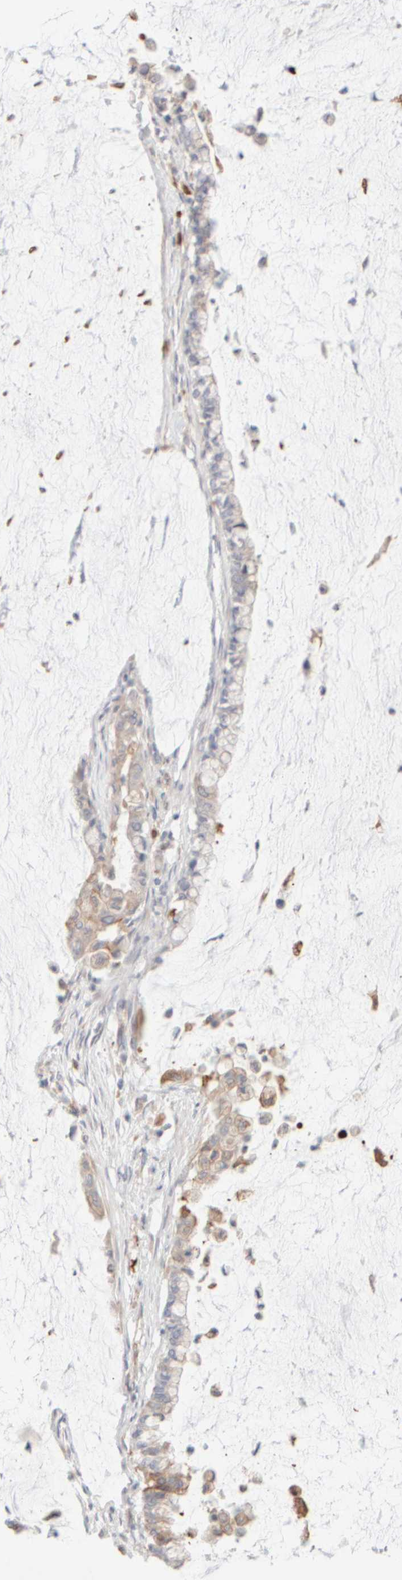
{"staining": {"intensity": "weak", "quantity": "25%-75%", "location": "cytoplasmic/membranous"}, "tissue": "pancreatic cancer", "cell_type": "Tumor cells", "image_type": "cancer", "snomed": [{"axis": "morphology", "description": "Adenocarcinoma, NOS"}, {"axis": "topography", "description": "Pancreas"}], "caption": "A histopathology image of pancreatic cancer stained for a protein exhibits weak cytoplasmic/membranous brown staining in tumor cells.", "gene": "KRT15", "patient": {"sex": "male", "age": 41}}